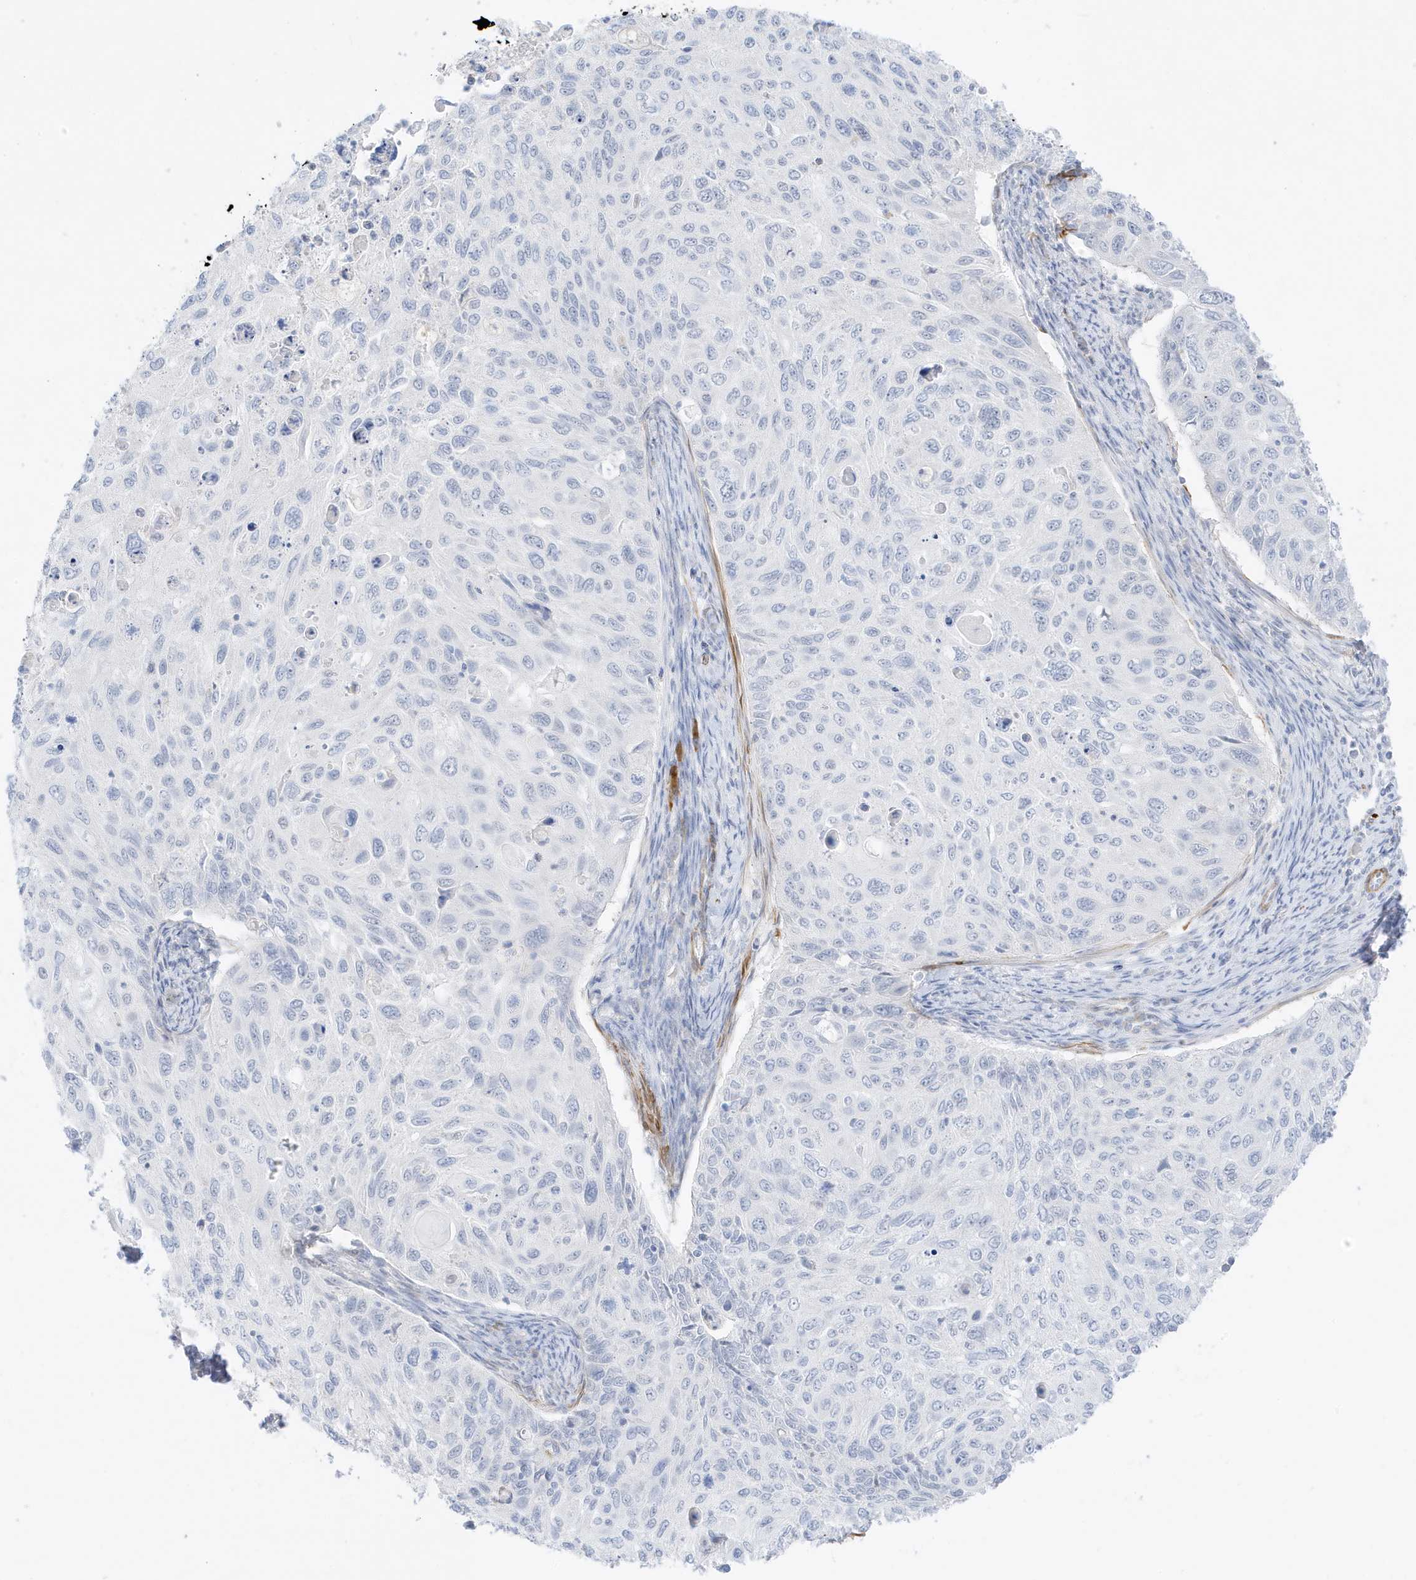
{"staining": {"intensity": "negative", "quantity": "none", "location": "none"}, "tissue": "cervical cancer", "cell_type": "Tumor cells", "image_type": "cancer", "snomed": [{"axis": "morphology", "description": "Squamous cell carcinoma, NOS"}, {"axis": "topography", "description": "Cervix"}], "caption": "Immunohistochemical staining of squamous cell carcinoma (cervical) exhibits no significant staining in tumor cells.", "gene": "SLC22A13", "patient": {"sex": "female", "age": 70}}